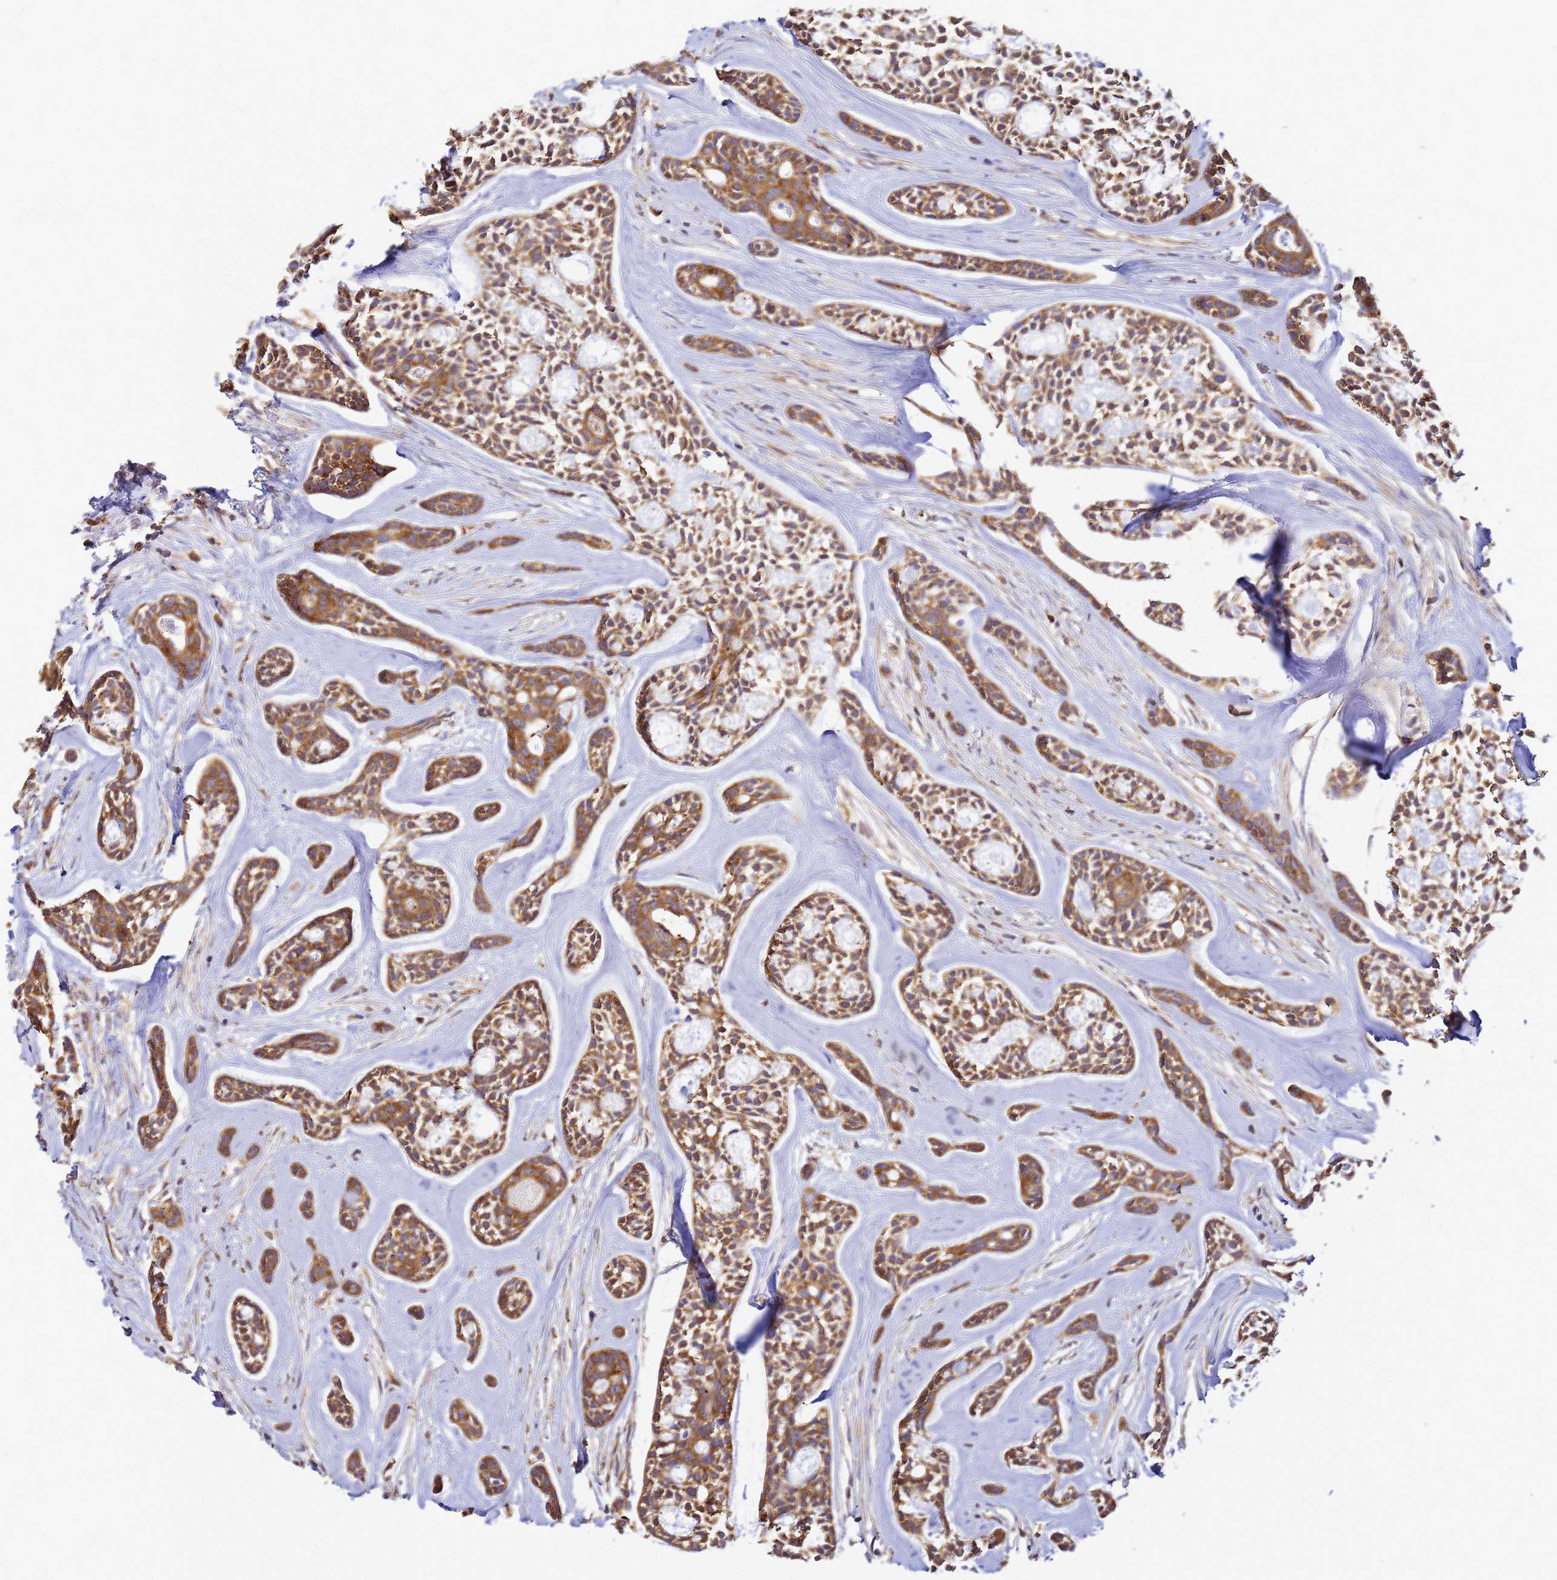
{"staining": {"intensity": "moderate", "quantity": ">75%", "location": "cytoplasmic/membranous"}, "tissue": "head and neck cancer", "cell_type": "Tumor cells", "image_type": "cancer", "snomed": [{"axis": "morphology", "description": "Adenocarcinoma, NOS"}, {"axis": "topography", "description": "Subcutis"}, {"axis": "topography", "description": "Head-Neck"}], "caption": "The image demonstrates a brown stain indicating the presence of a protein in the cytoplasmic/membranous of tumor cells in head and neck adenocarcinoma.", "gene": "NARS1", "patient": {"sex": "female", "age": 73}}